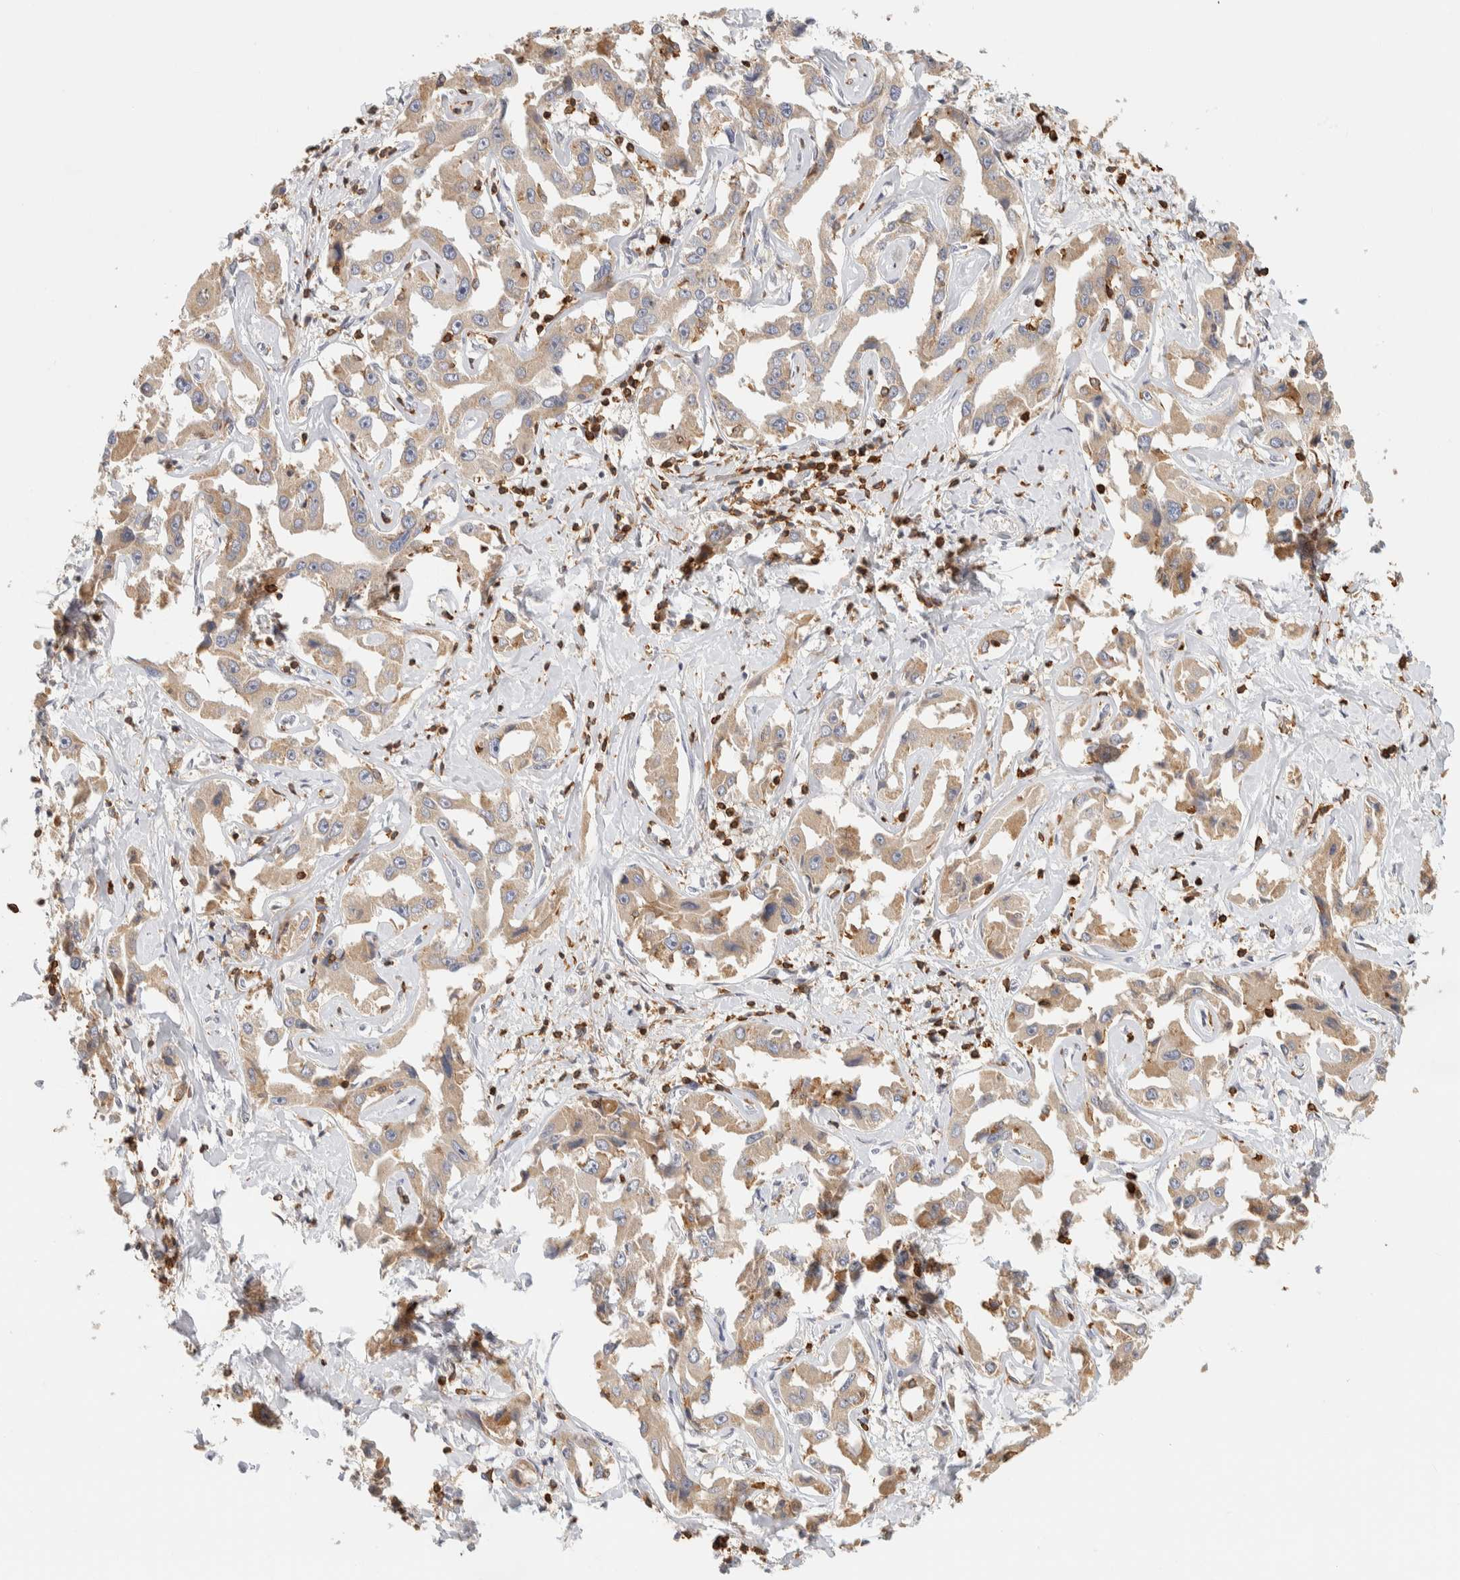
{"staining": {"intensity": "weak", "quantity": ">75%", "location": "cytoplasmic/membranous"}, "tissue": "liver cancer", "cell_type": "Tumor cells", "image_type": "cancer", "snomed": [{"axis": "morphology", "description": "Cholangiocarcinoma"}, {"axis": "topography", "description": "Liver"}], "caption": "Liver cancer (cholangiocarcinoma) stained with a brown dye demonstrates weak cytoplasmic/membranous positive positivity in about >75% of tumor cells.", "gene": "RUNDC1", "patient": {"sex": "male", "age": 59}}